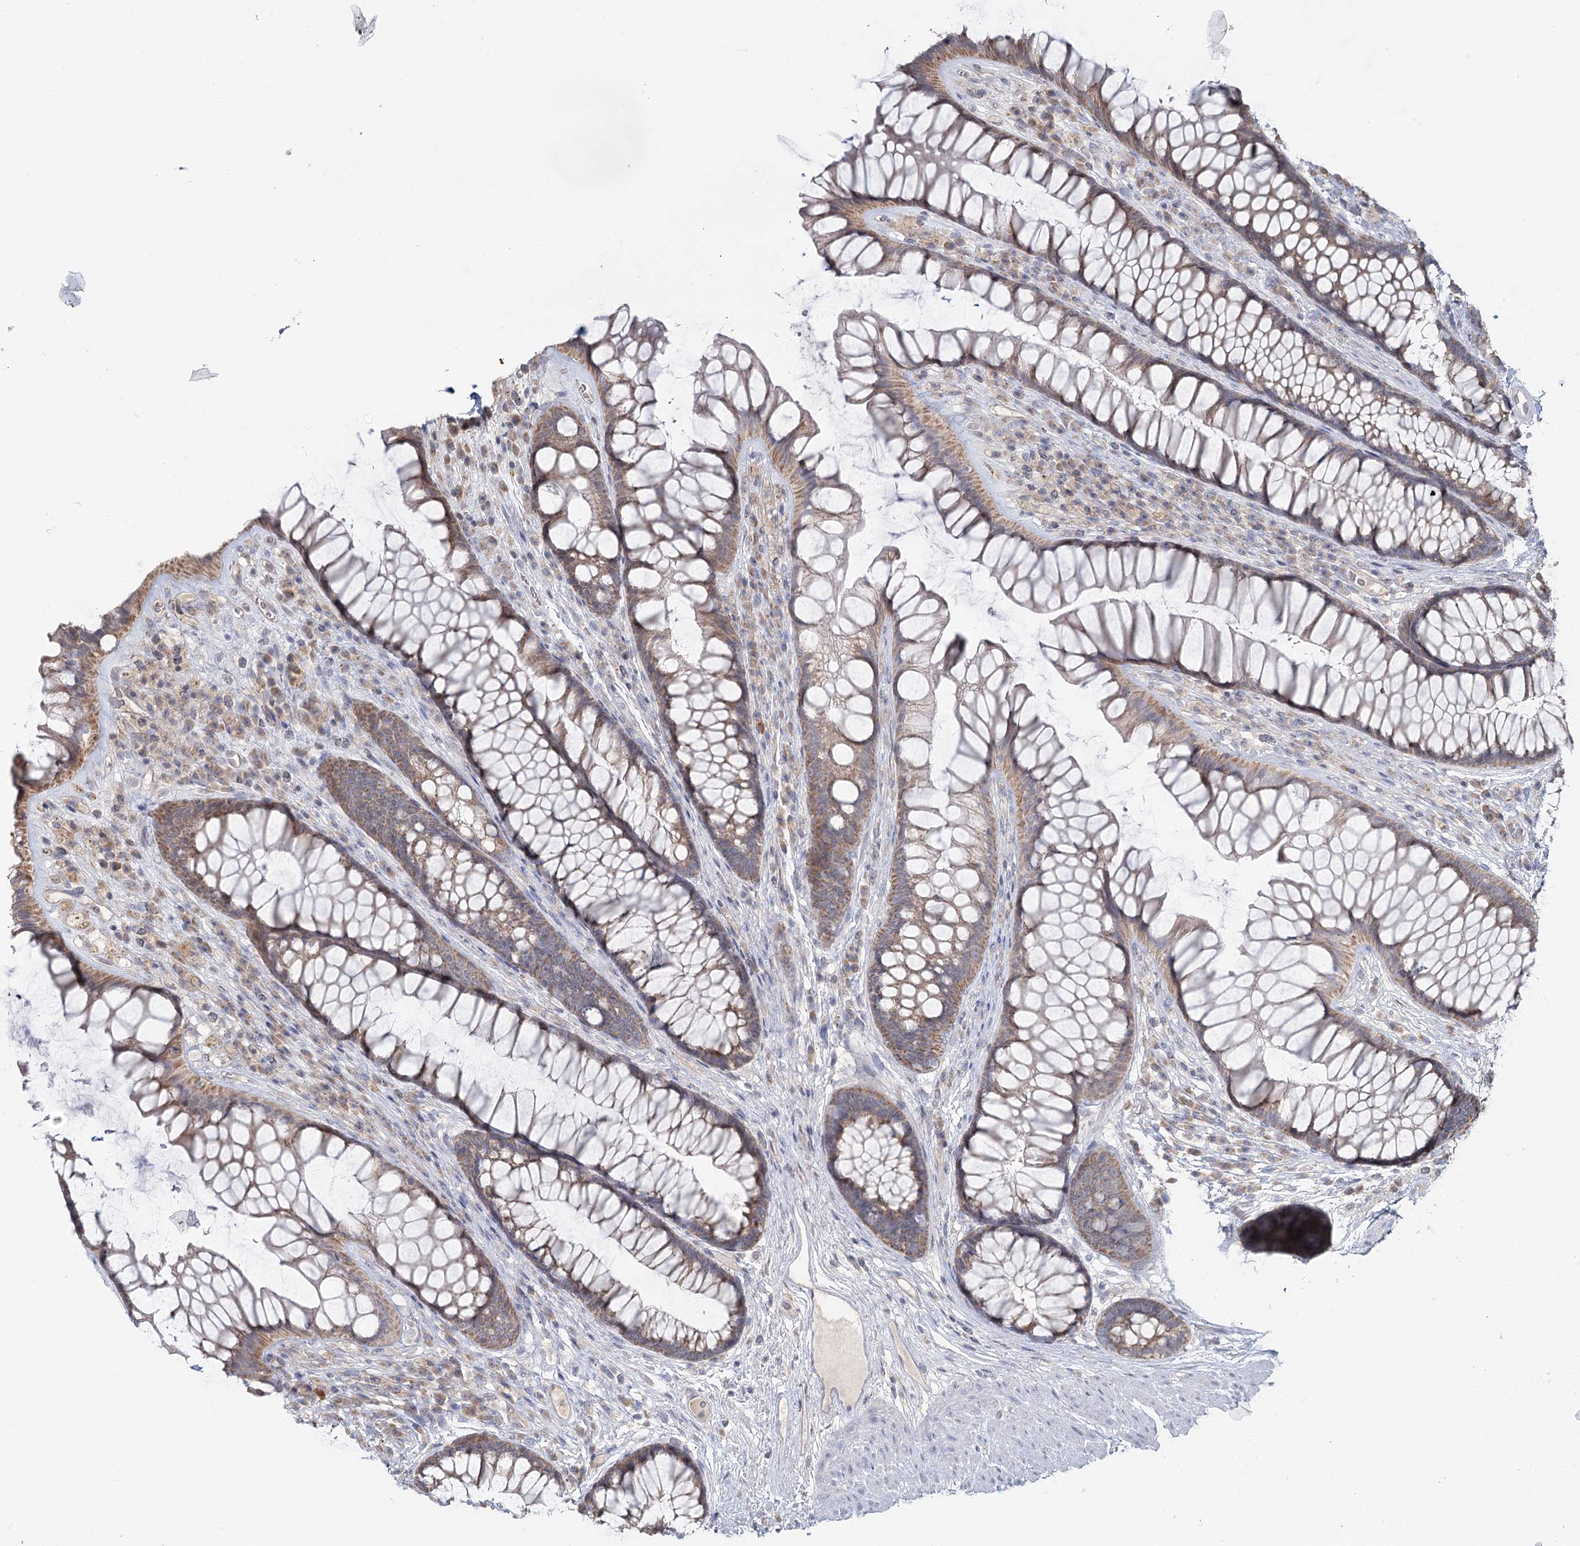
{"staining": {"intensity": "moderate", "quantity": ">75%", "location": "cytoplasmic/membranous"}, "tissue": "rectum", "cell_type": "Glandular cells", "image_type": "normal", "snomed": [{"axis": "morphology", "description": "Normal tissue, NOS"}, {"axis": "topography", "description": "Rectum"}], "caption": "This is a micrograph of IHC staining of unremarkable rectum, which shows moderate staining in the cytoplasmic/membranous of glandular cells.", "gene": "ACOX2", "patient": {"sex": "male", "age": 74}}